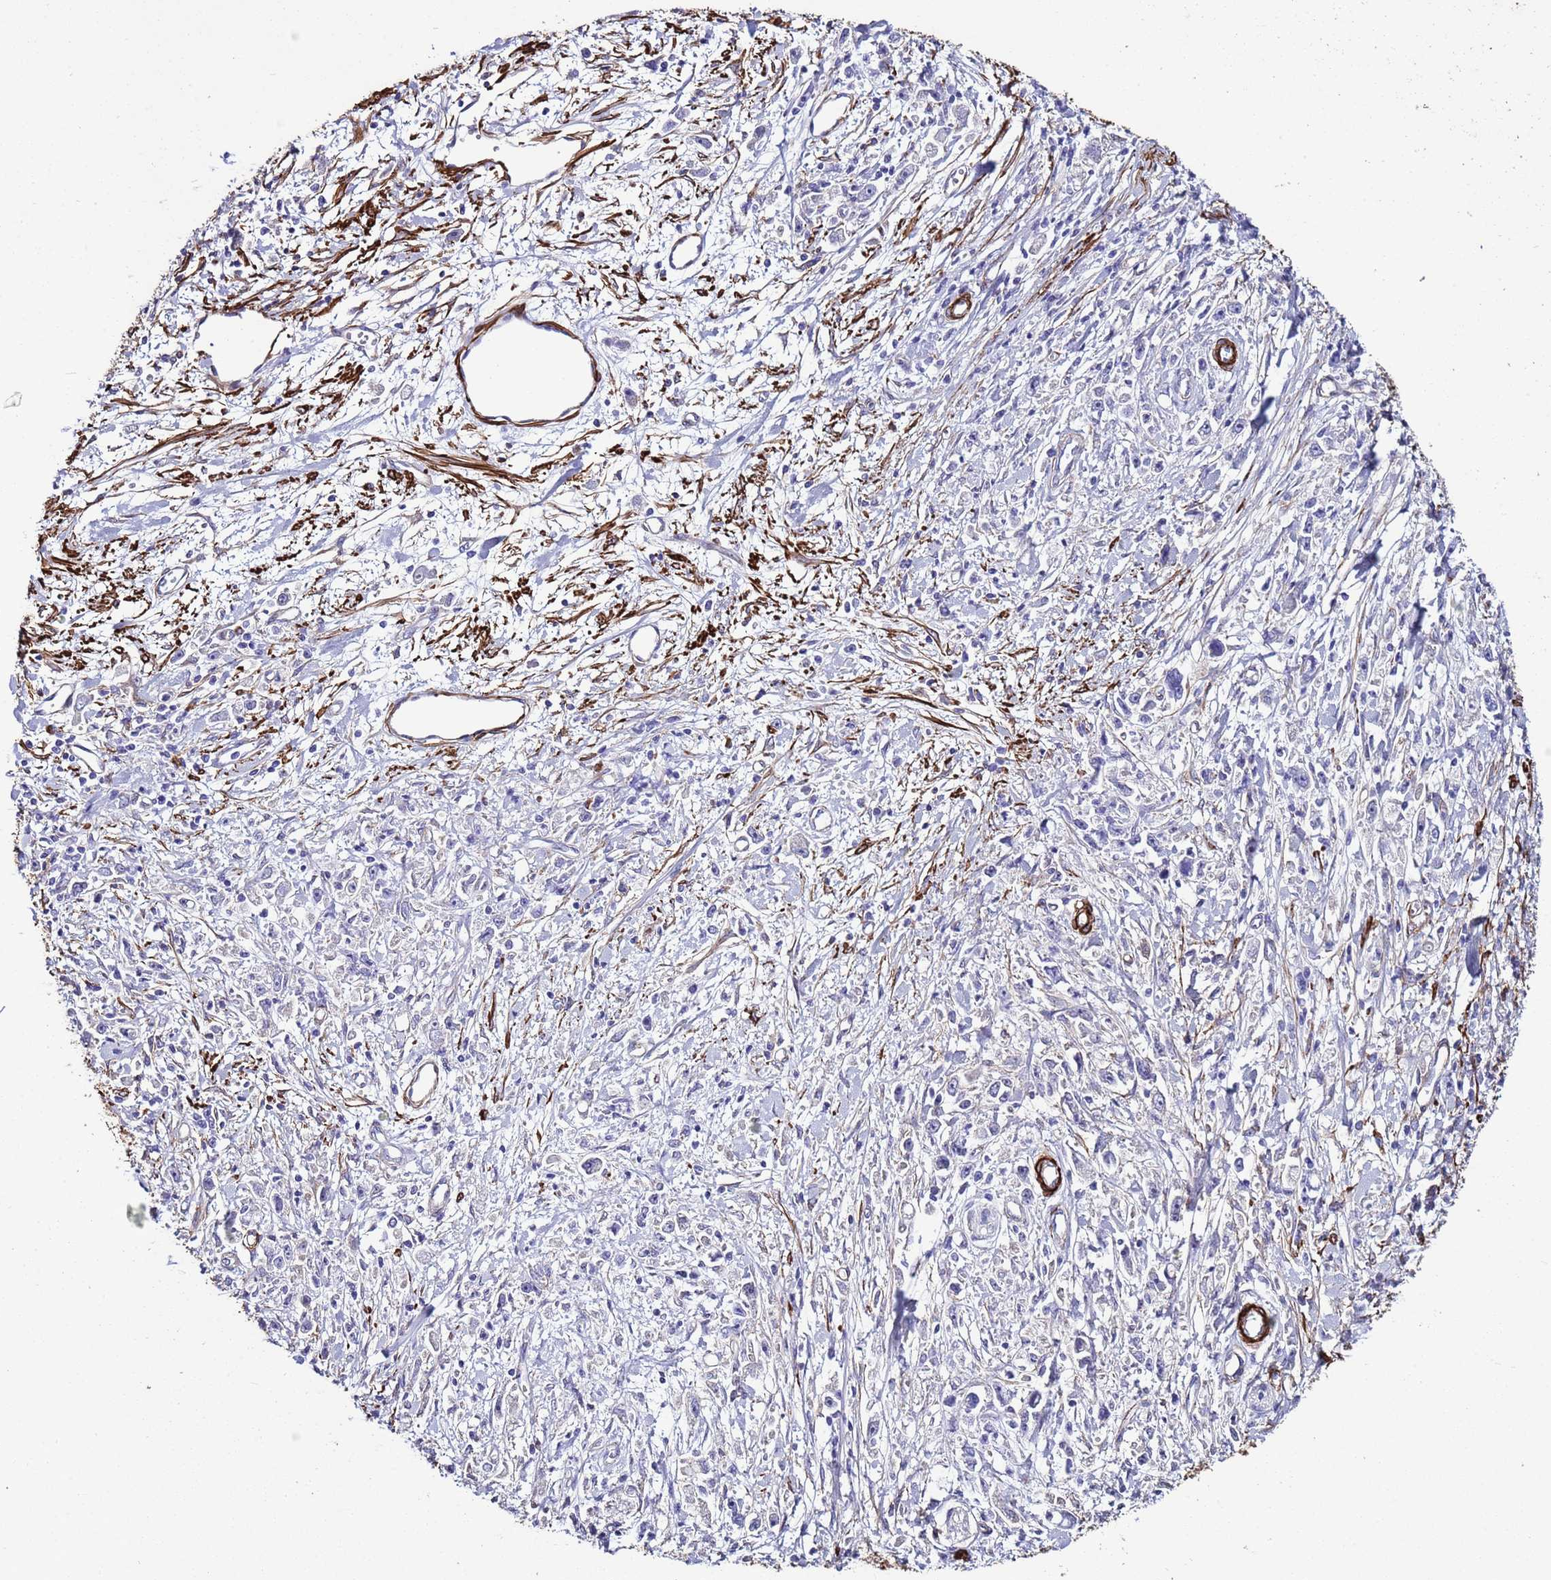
{"staining": {"intensity": "negative", "quantity": "none", "location": "none"}, "tissue": "stomach cancer", "cell_type": "Tumor cells", "image_type": "cancer", "snomed": [{"axis": "morphology", "description": "Adenocarcinoma, NOS"}, {"axis": "topography", "description": "Stomach"}], "caption": "Tumor cells show no significant expression in stomach cancer (adenocarcinoma).", "gene": "RABL2B", "patient": {"sex": "female", "age": 59}}